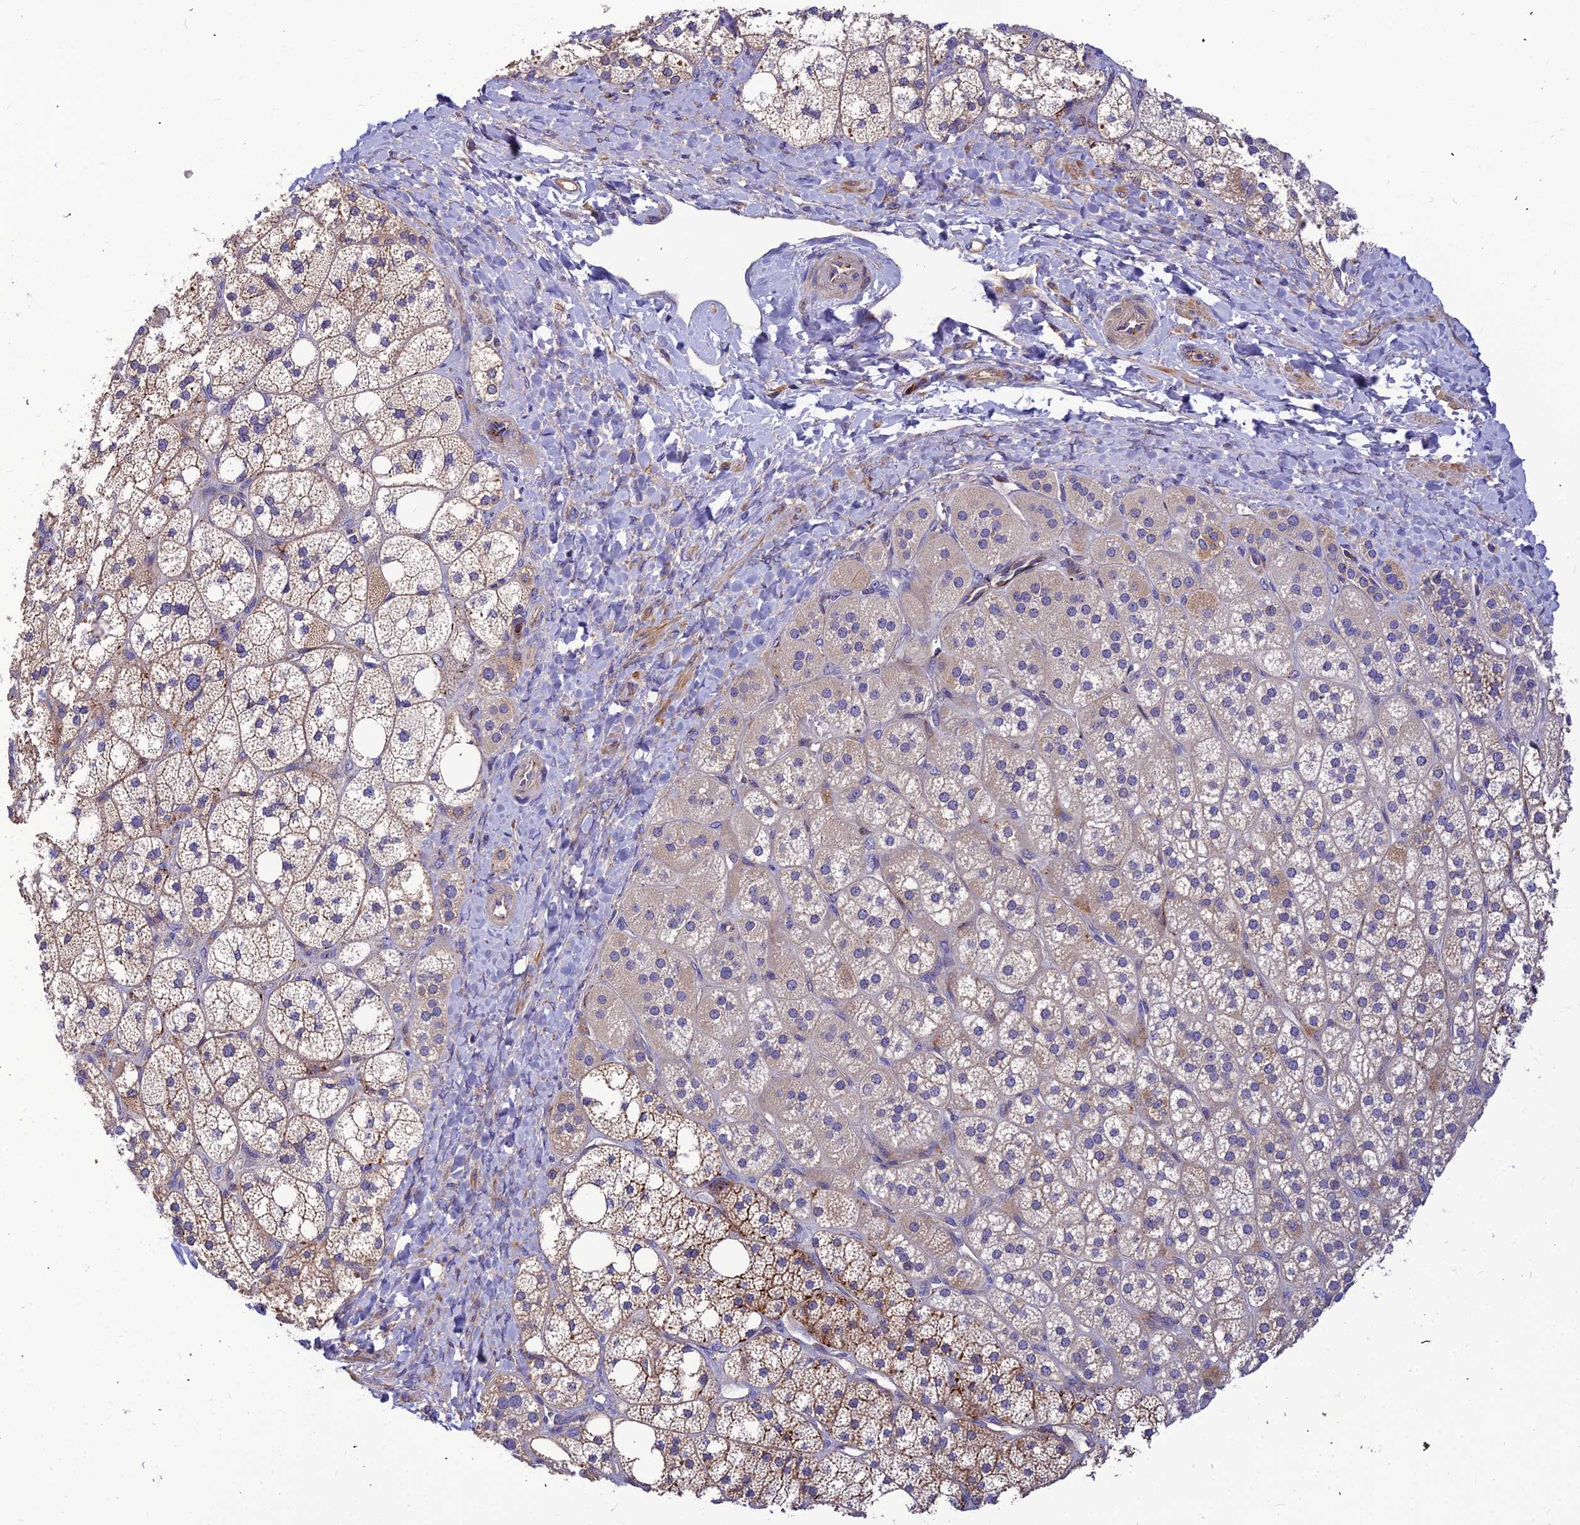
{"staining": {"intensity": "weak", "quantity": "25%-75%", "location": "cytoplasmic/membranous"}, "tissue": "adrenal gland", "cell_type": "Glandular cells", "image_type": "normal", "snomed": [{"axis": "morphology", "description": "Normal tissue, NOS"}, {"axis": "topography", "description": "Adrenal gland"}], "caption": "Immunohistochemistry micrograph of normal adrenal gland: human adrenal gland stained using IHC reveals low levels of weak protein expression localized specifically in the cytoplasmic/membranous of glandular cells, appearing as a cytoplasmic/membranous brown color.", "gene": "ASPHD1", "patient": {"sex": "male", "age": 61}}